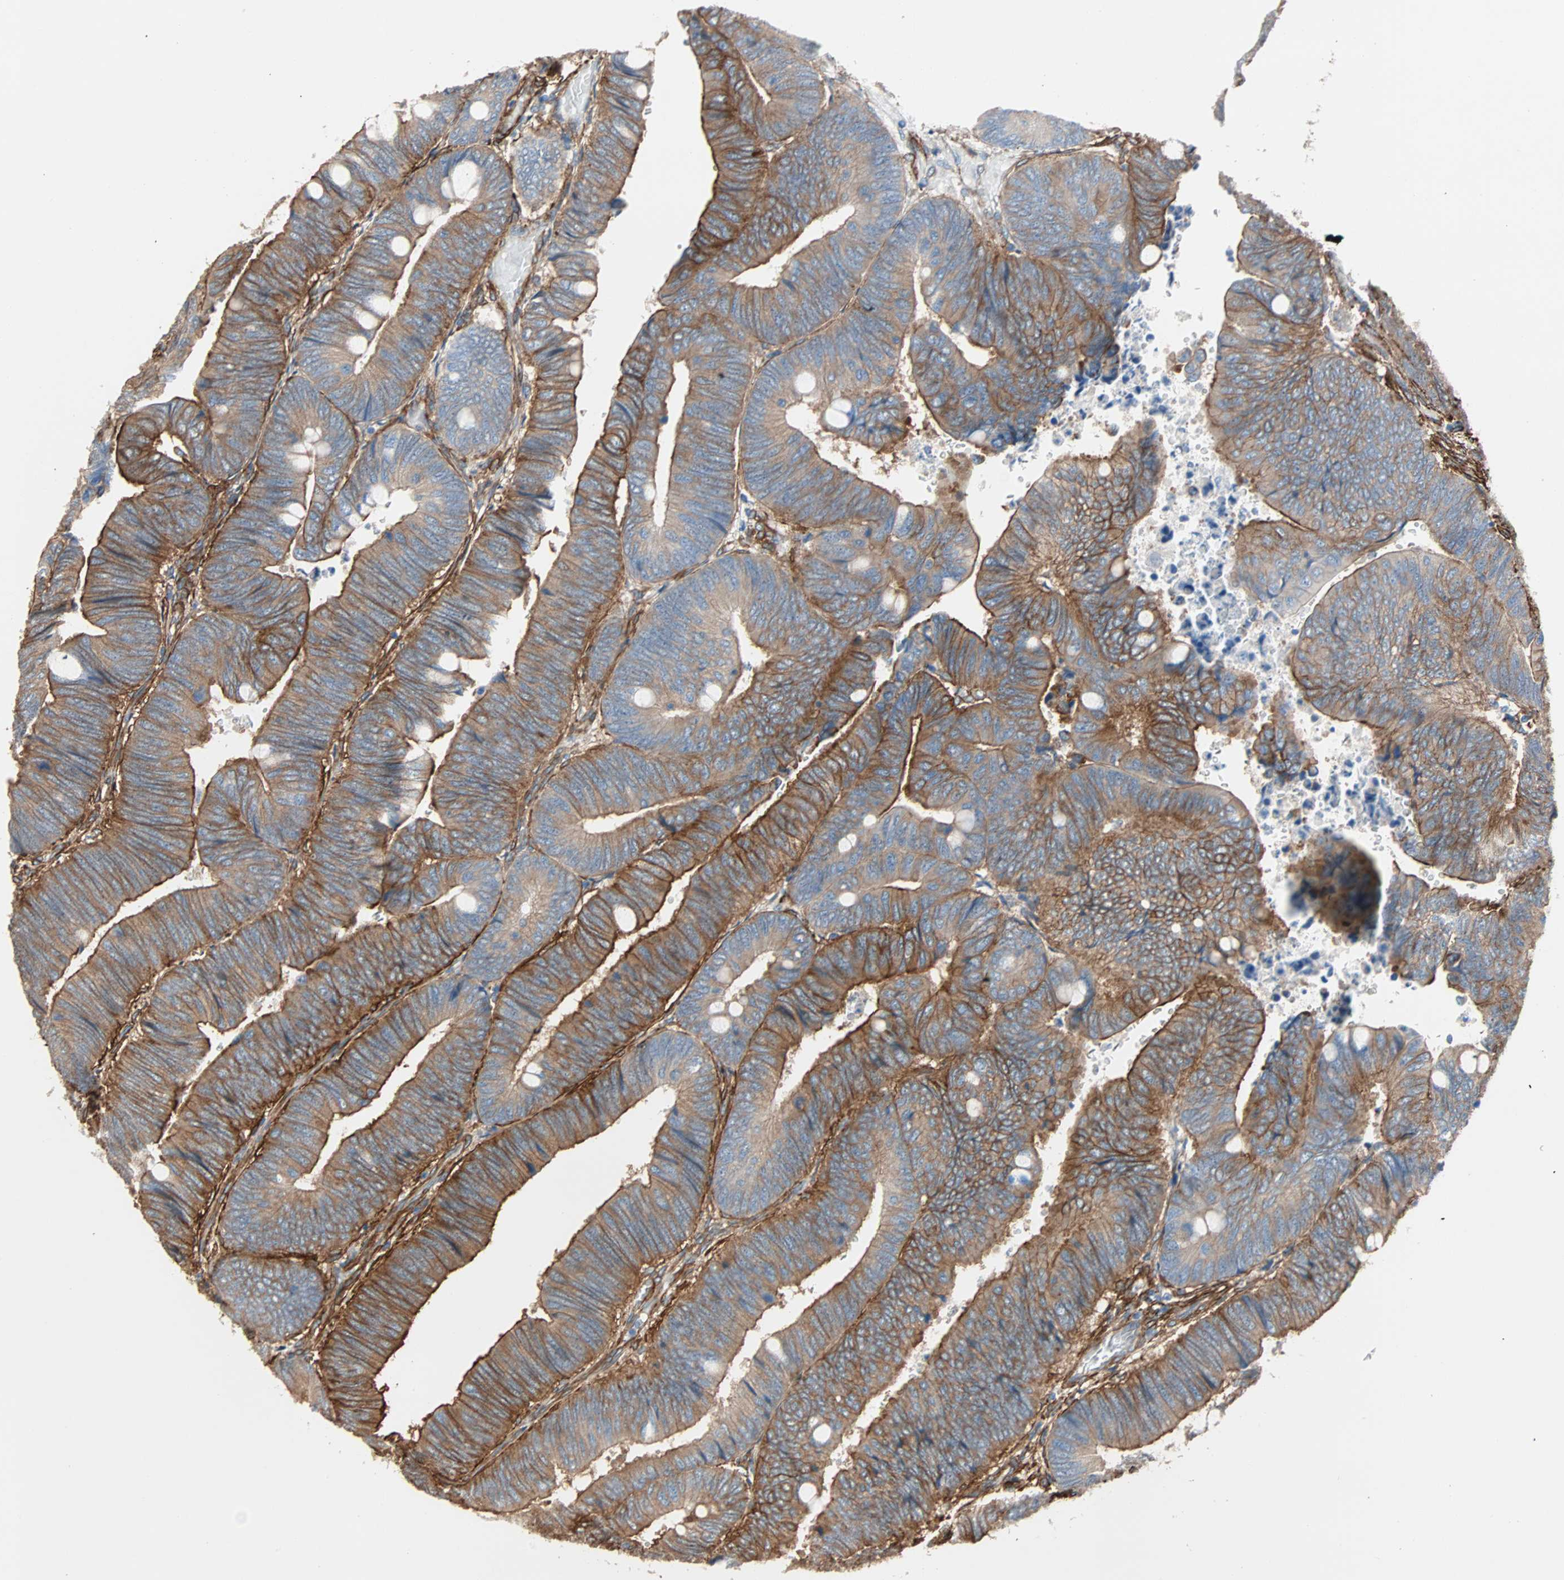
{"staining": {"intensity": "moderate", "quantity": ">75%", "location": "cytoplasmic/membranous"}, "tissue": "colorectal cancer", "cell_type": "Tumor cells", "image_type": "cancer", "snomed": [{"axis": "morphology", "description": "Normal tissue, NOS"}, {"axis": "morphology", "description": "Adenocarcinoma, NOS"}, {"axis": "topography", "description": "Rectum"}, {"axis": "topography", "description": "Peripheral nerve tissue"}], "caption": "Immunohistochemical staining of adenocarcinoma (colorectal) demonstrates moderate cytoplasmic/membranous protein positivity in about >75% of tumor cells.", "gene": "EPB41L2", "patient": {"sex": "male", "age": 92}}